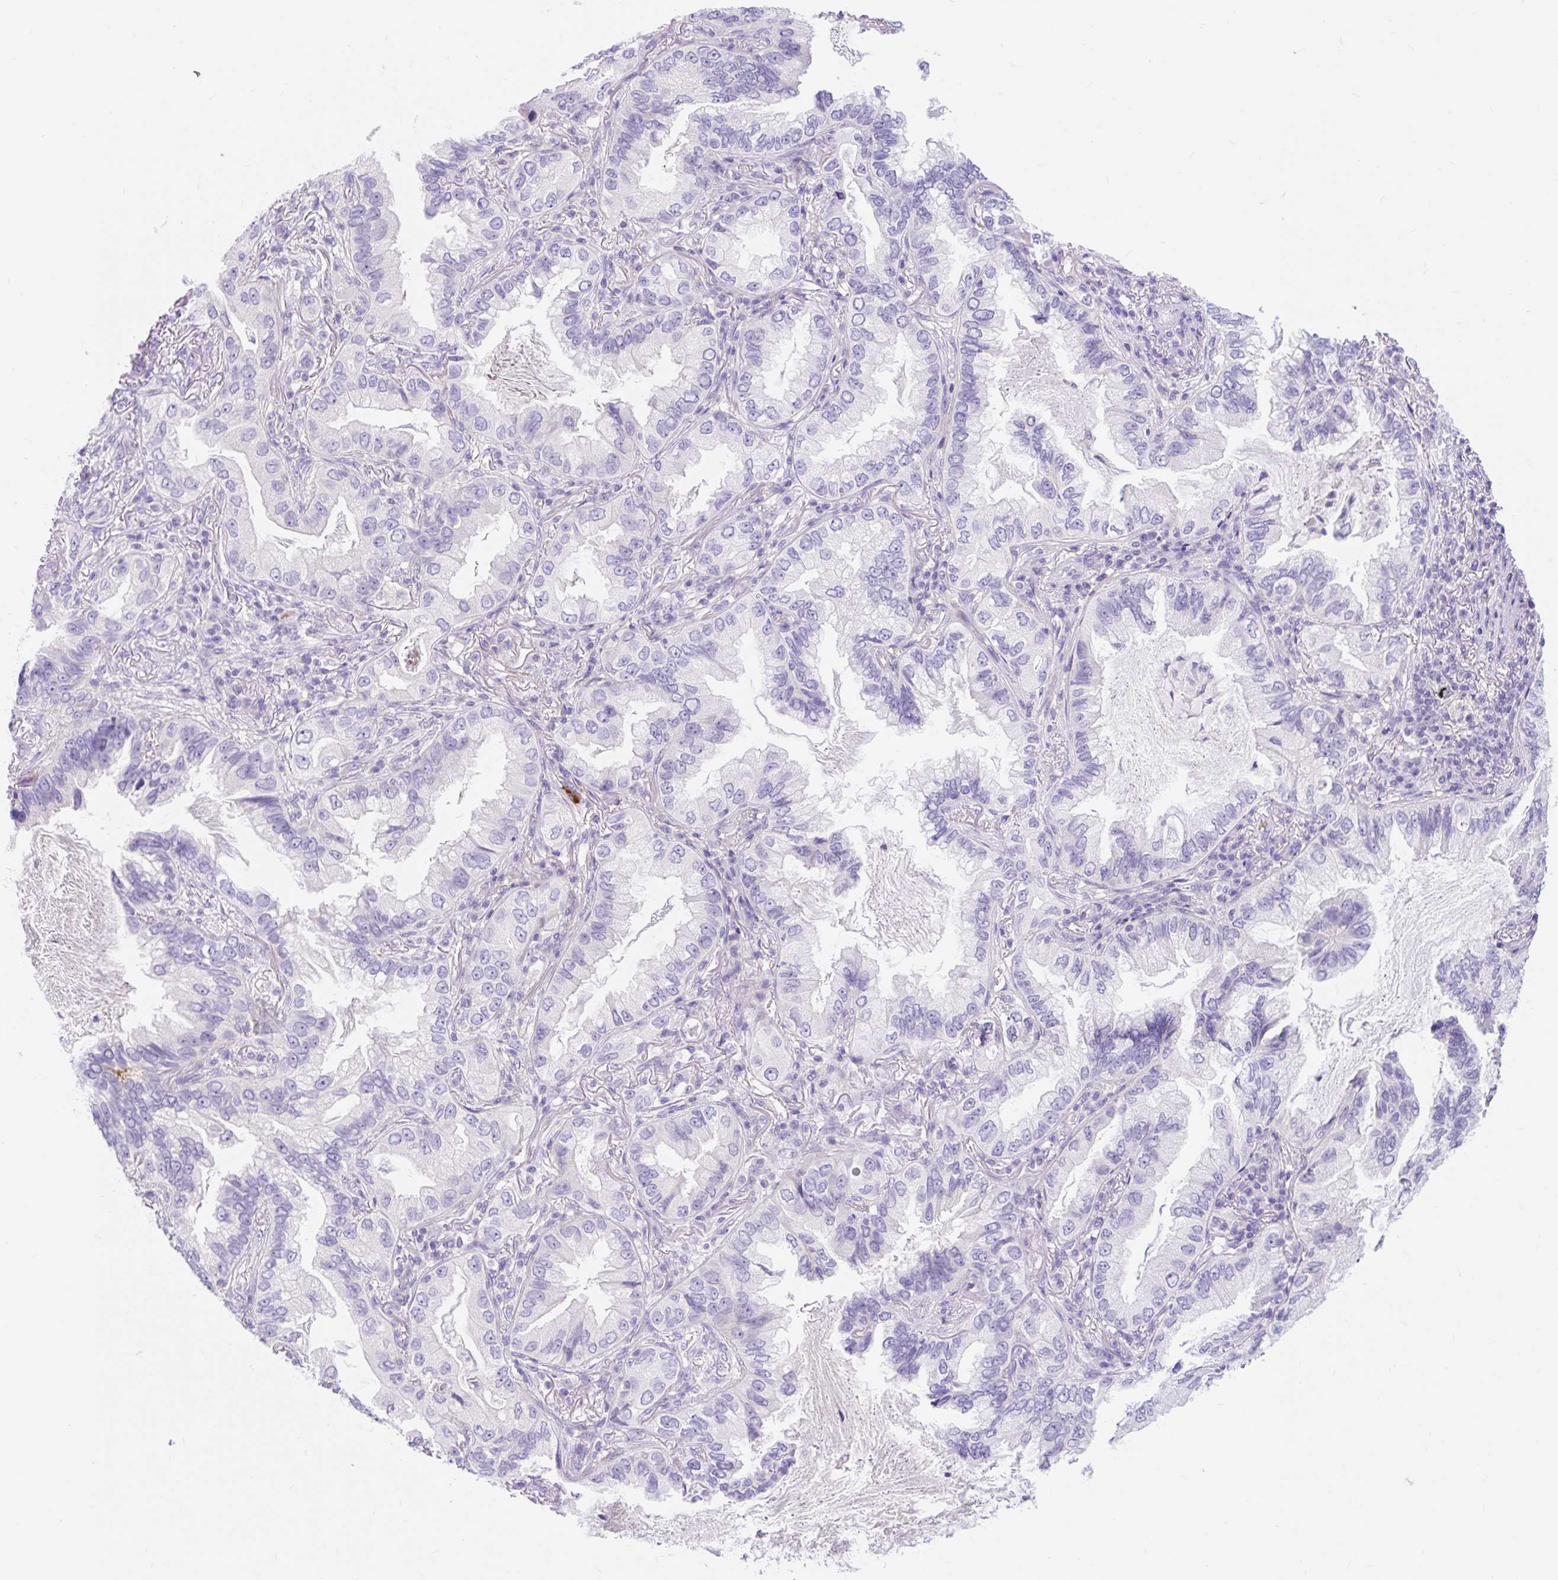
{"staining": {"intensity": "negative", "quantity": "none", "location": "none"}, "tissue": "lung cancer", "cell_type": "Tumor cells", "image_type": "cancer", "snomed": [{"axis": "morphology", "description": "Adenocarcinoma, NOS"}, {"axis": "topography", "description": "Lung"}], "caption": "This histopathology image is of adenocarcinoma (lung) stained with immunohistochemistry to label a protein in brown with the nuclei are counter-stained blue. There is no expression in tumor cells. (DAB IHC, high magnification).", "gene": "SLC28A1", "patient": {"sex": "female", "age": 69}}